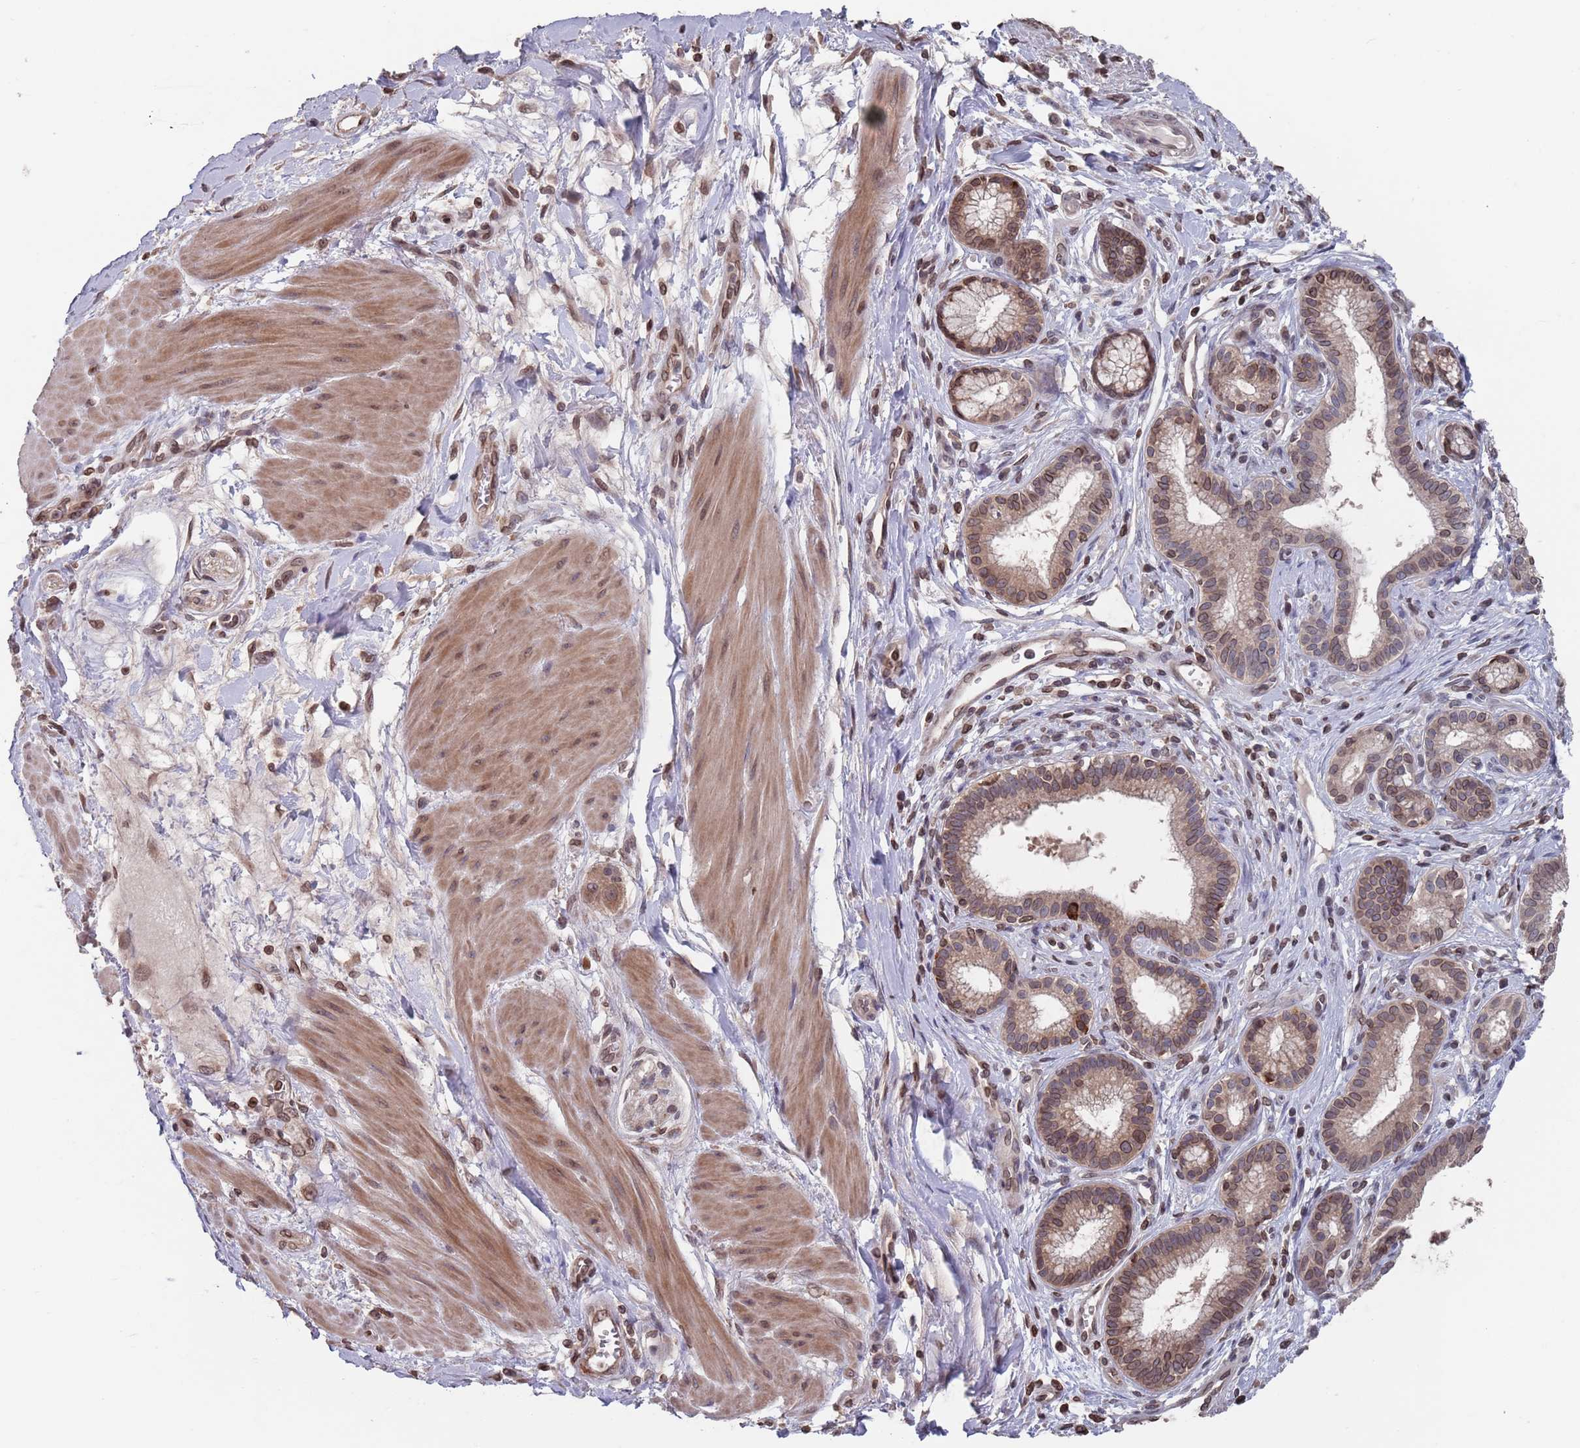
{"staining": {"intensity": "moderate", "quantity": "25%-75%", "location": "cytoplasmic/membranous,nuclear"}, "tissue": "pancreatic cancer", "cell_type": "Tumor cells", "image_type": "cancer", "snomed": [{"axis": "morphology", "description": "Adenocarcinoma, NOS"}, {"axis": "topography", "description": "Pancreas"}], "caption": "Brown immunohistochemical staining in human adenocarcinoma (pancreatic) demonstrates moderate cytoplasmic/membranous and nuclear expression in approximately 25%-75% of tumor cells.", "gene": "SDHAF3", "patient": {"sex": "male", "age": 72}}